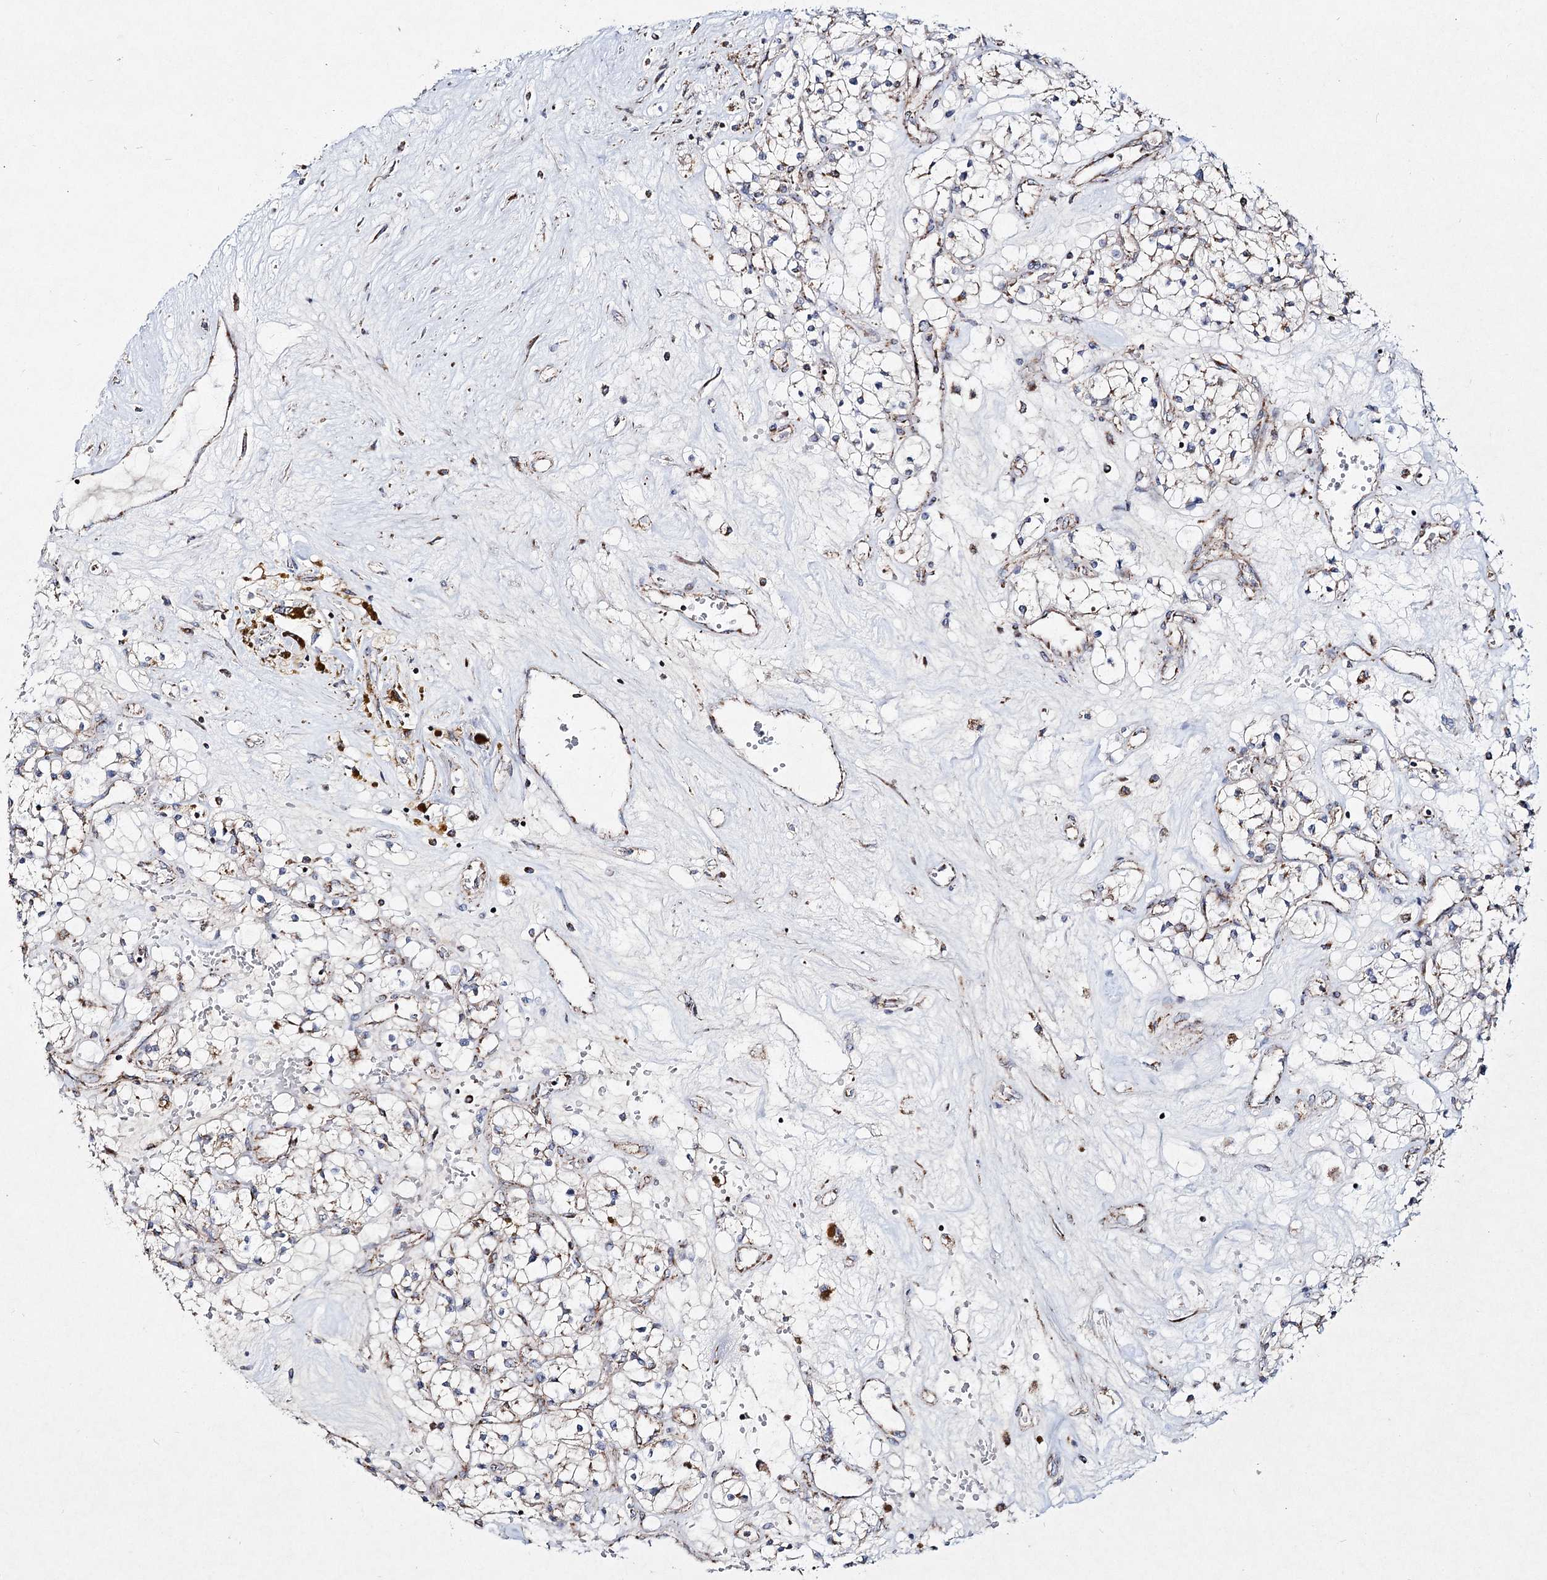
{"staining": {"intensity": "weak", "quantity": "25%-75%", "location": "cytoplasmic/membranous"}, "tissue": "renal cancer", "cell_type": "Tumor cells", "image_type": "cancer", "snomed": [{"axis": "morphology", "description": "Normal tissue, NOS"}, {"axis": "morphology", "description": "Adenocarcinoma, NOS"}, {"axis": "topography", "description": "Kidney"}], "caption": "Immunohistochemical staining of human adenocarcinoma (renal) demonstrates weak cytoplasmic/membranous protein expression in approximately 25%-75% of tumor cells.", "gene": "DNA2", "patient": {"sex": "male", "age": 68}}